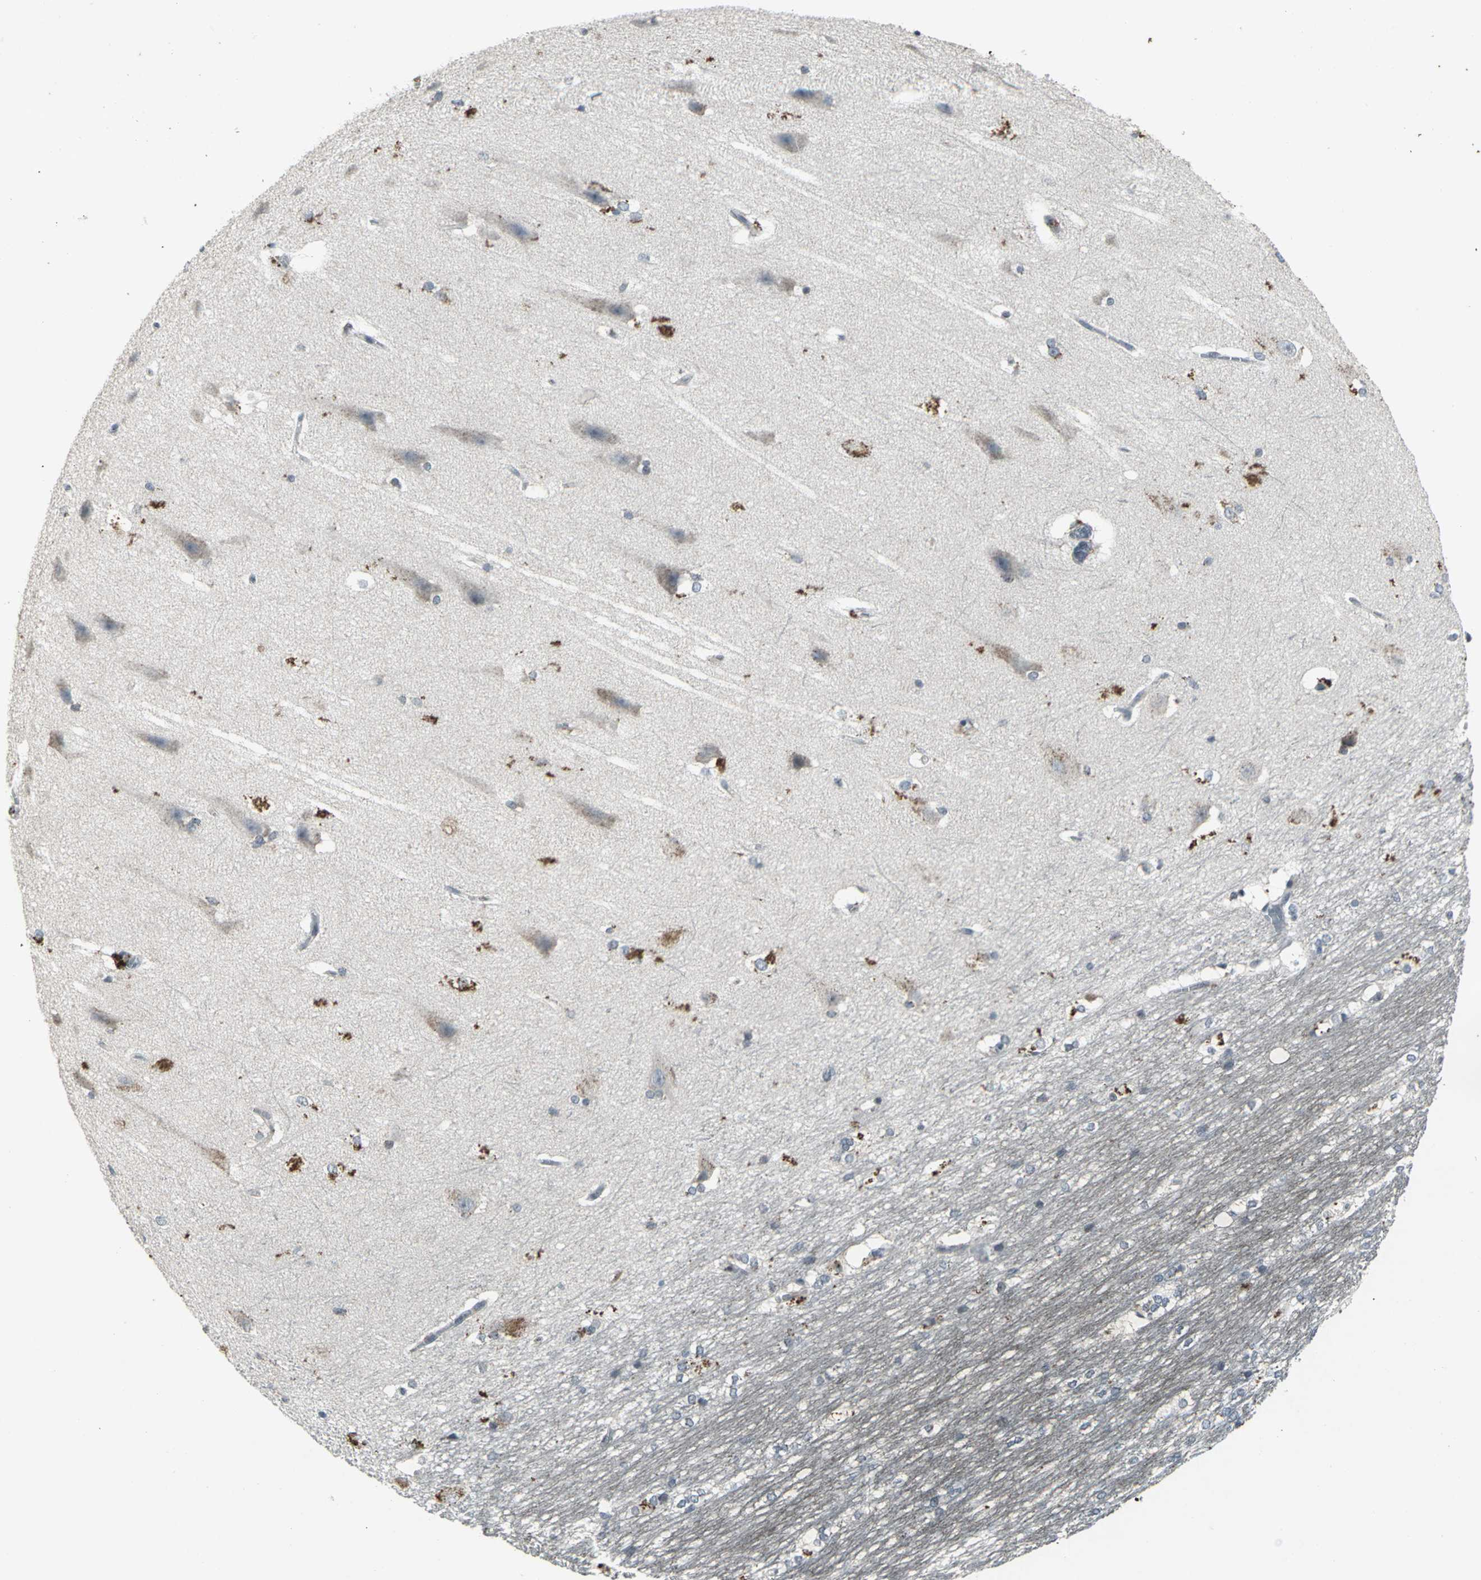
{"staining": {"intensity": "negative", "quantity": "none", "location": "none"}, "tissue": "hippocampus", "cell_type": "Glial cells", "image_type": "normal", "snomed": [{"axis": "morphology", "description": "Normal tissue, NOS"}, {"axis": "topography", "description": "Hippocampus"}], "caption": "The image exhibits no staining of glial cells in benign hippocampus.", "gene": "BMP4", "patient": {"sex": "female", "age": 19}}